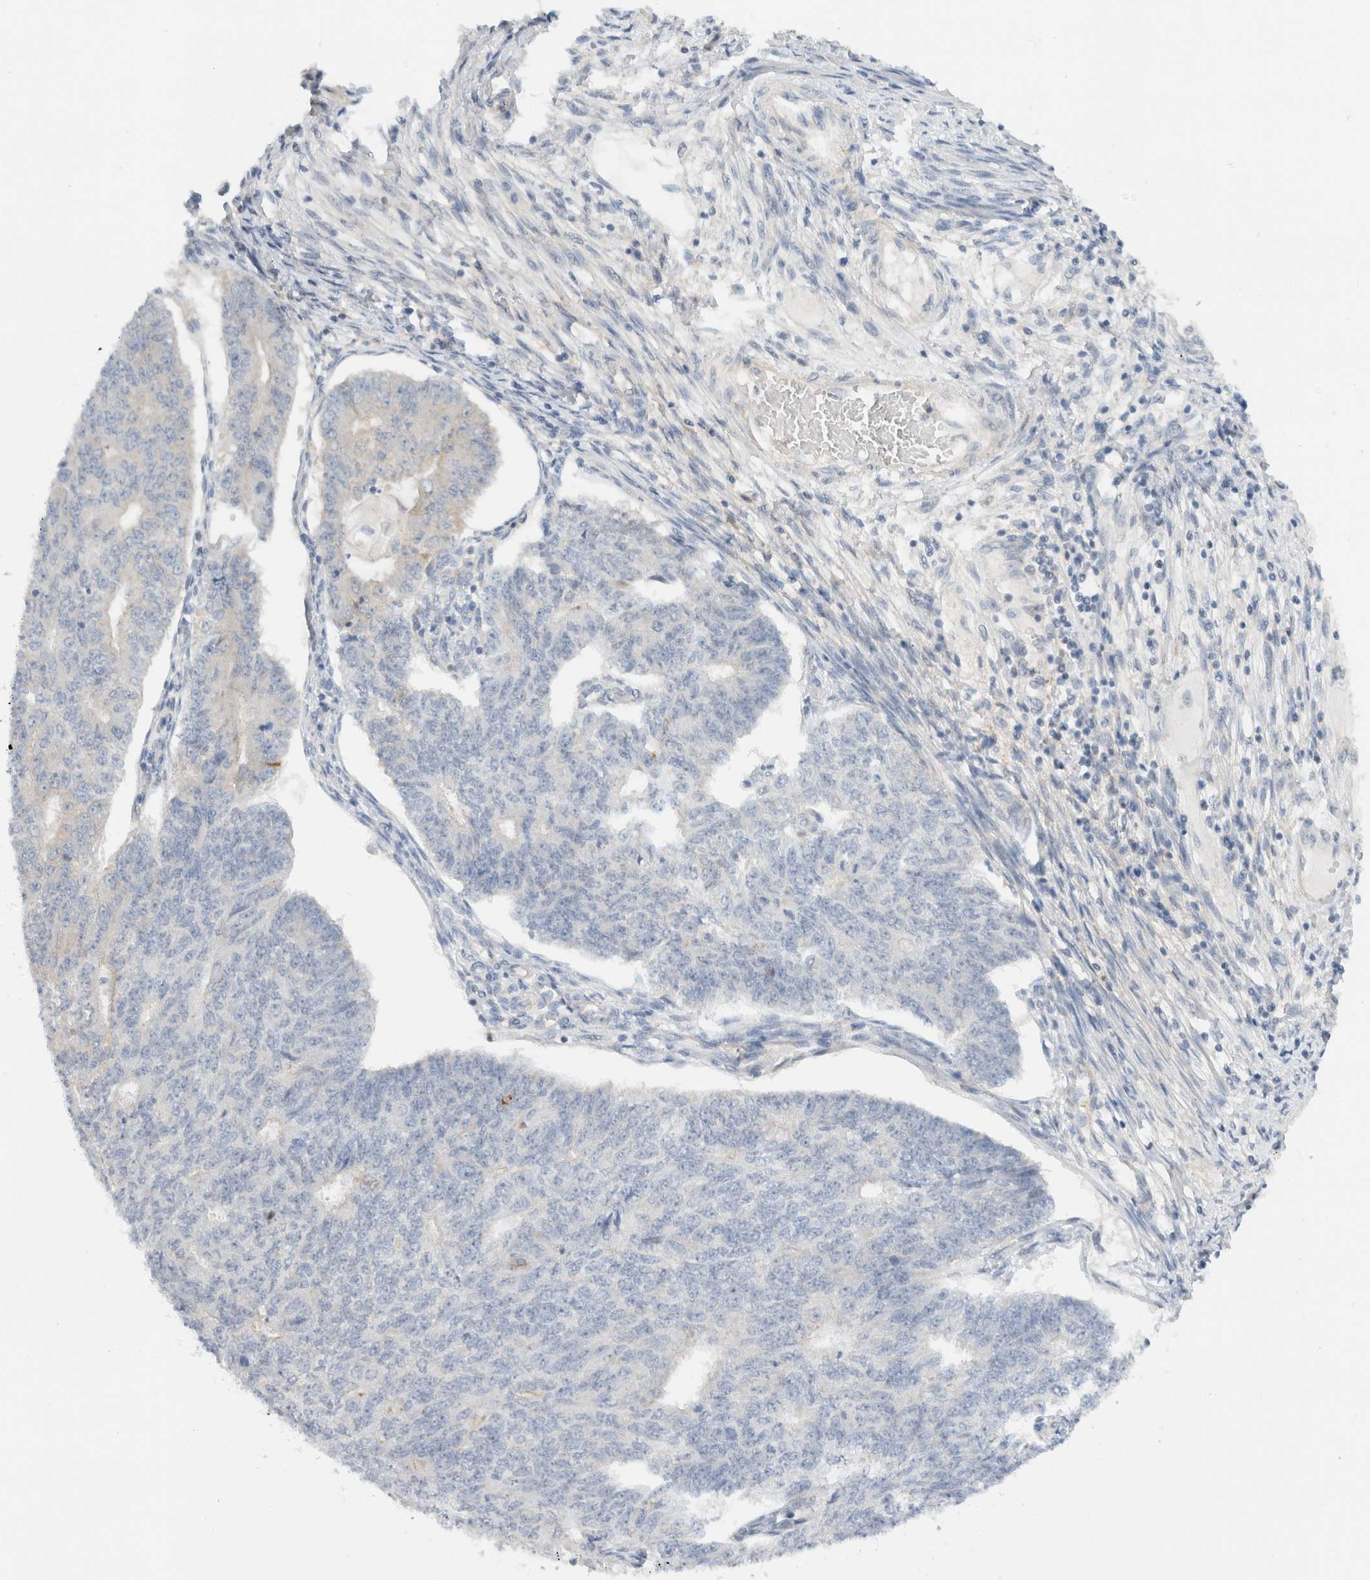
{"staining": {"intensity": "negative", "quantity": "none", "location": "none"}, "tissue": "endometrial cancer", "cell_type": "Tumor cells", "image_type": "cancer", "snomed": [{"axis": "morphology", "description": "Adenocarcinoma, NOS"}, {"axis": "topography", "description": "Endometrium"}], "caption": "Tumor cells show no significant staining in endometrial adenocarcinoma.", "gene": "SDR16C5", "patient": {"sex": "female", "age": 32}}